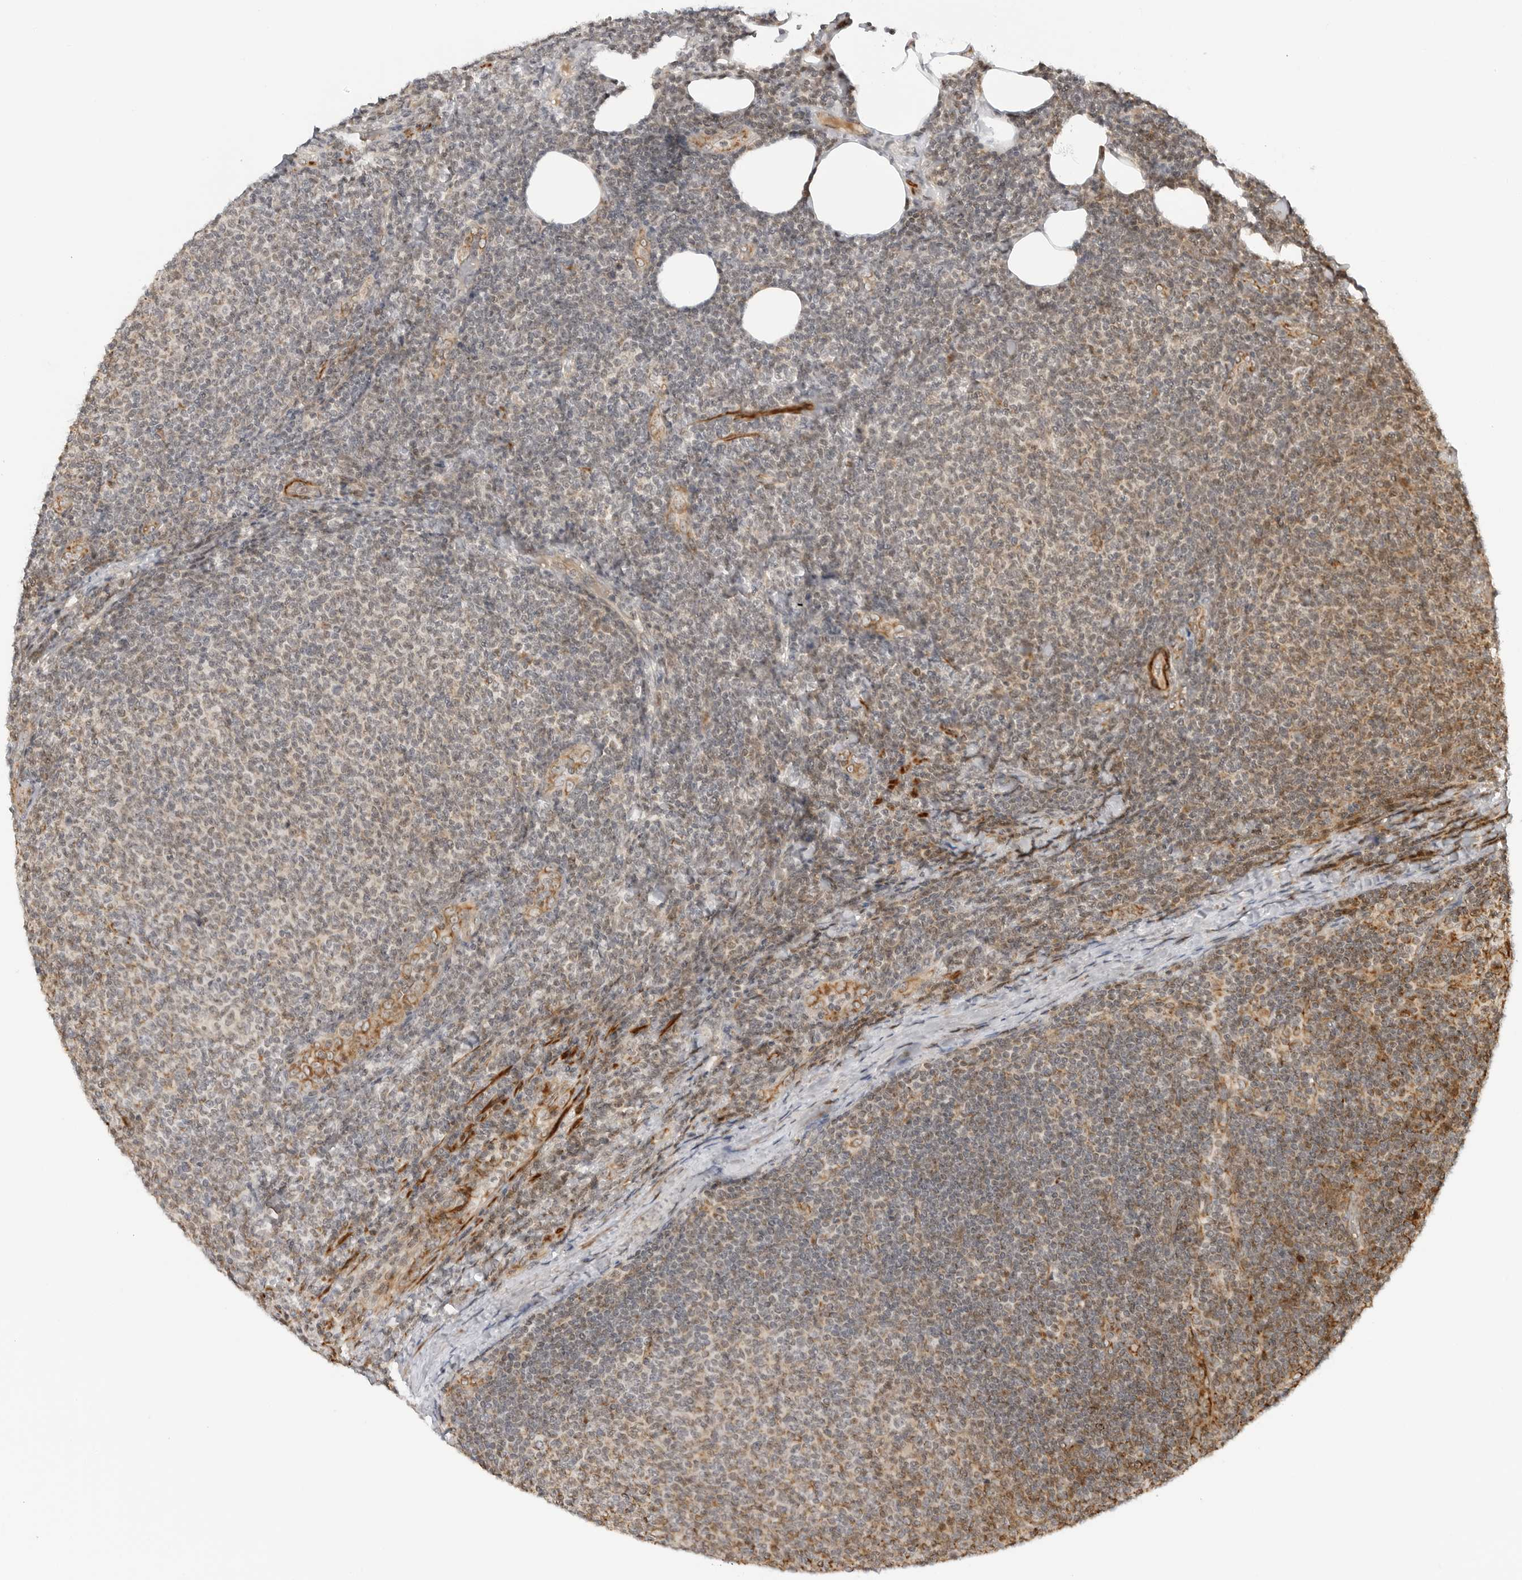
{"staining": {"intensity": "weak", "quantity": "<25%", "location": "nuclear"}, "tissue": "lymphoma", "cell_type": "Tumor cells", "image_type": "cancer", "snomed": [{"axis": "morphology", "description": "Malignant lymphoma, non-Hodgkin's type, Low grade"}, {"axis": "topography", "description": "Lymph node"}], "caption": "Low-grade malignant lymphoma, non-Hodgkin's type was stained to show a protein in brown. There is no significant positivity in tumor cells.", "gene": "PEX2", "patient": {"sex": "male", "age": 66}}